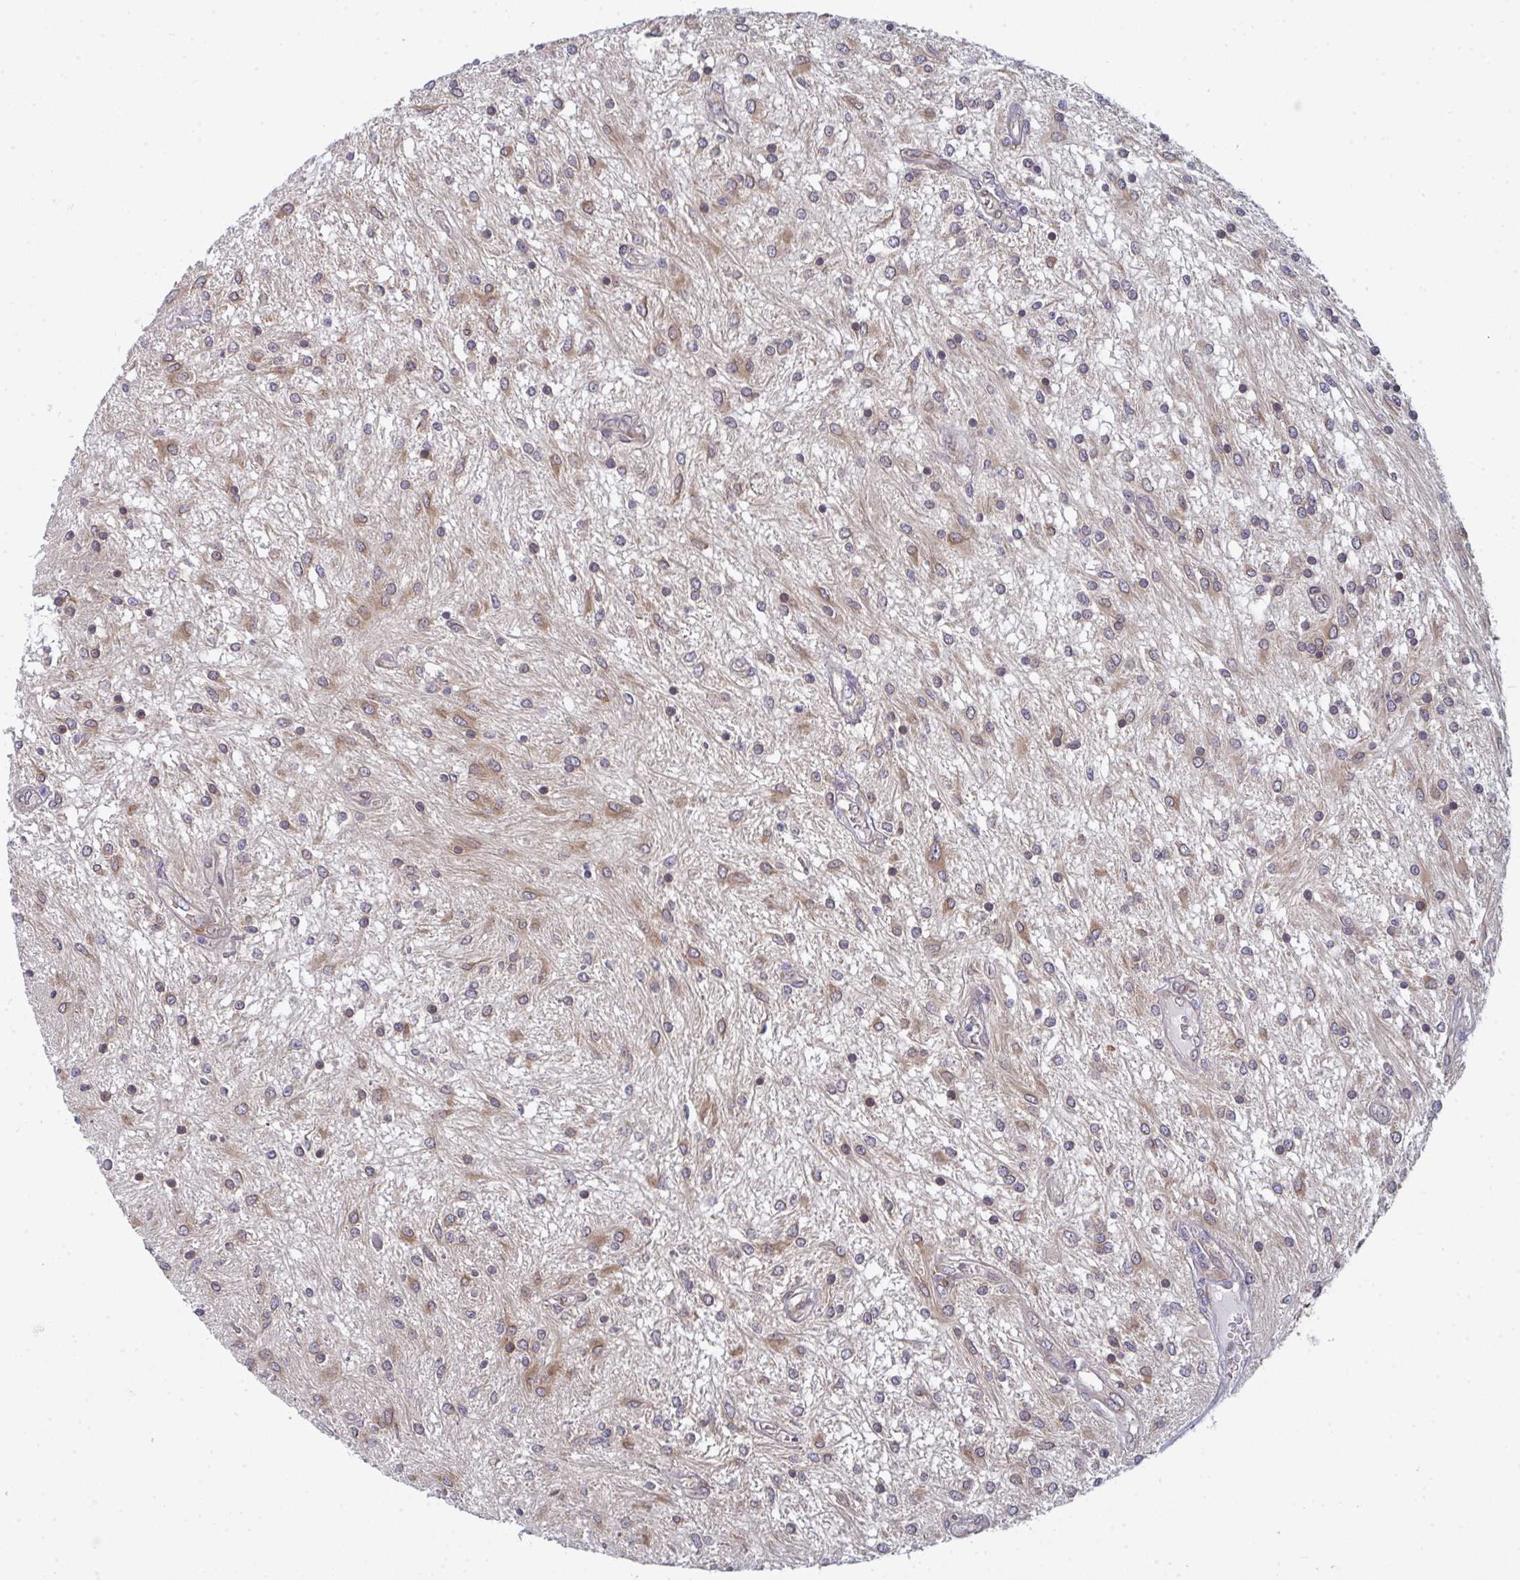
{"staining": {"intensity": "moderate", "quantity": "25%-75%", "location": "cytoplasmic/membranous"}, "tissue": "glioma", "cell_type": "Tumor cells", "image_type": "cancer", "snomed": [{"axis": "morphology", "description": "Glioma, malignant, Low grade"}, {"axis": "topography", "description": "Cerebellum"}], "caption": "Protein staining by immunohistochemistry (IHC) displays moderate cytoplasmic/membranous positivity in about 25%-75% of tumor cells in glioma. The protein is stained brown, and the nuclei are stained in blue (DAB (3,3'-diaminobenzidine) IHC with brightfield microscopy, high magnification).", "gene": "LYSMD4", "patient": {"sex": "female", "age": 14}}